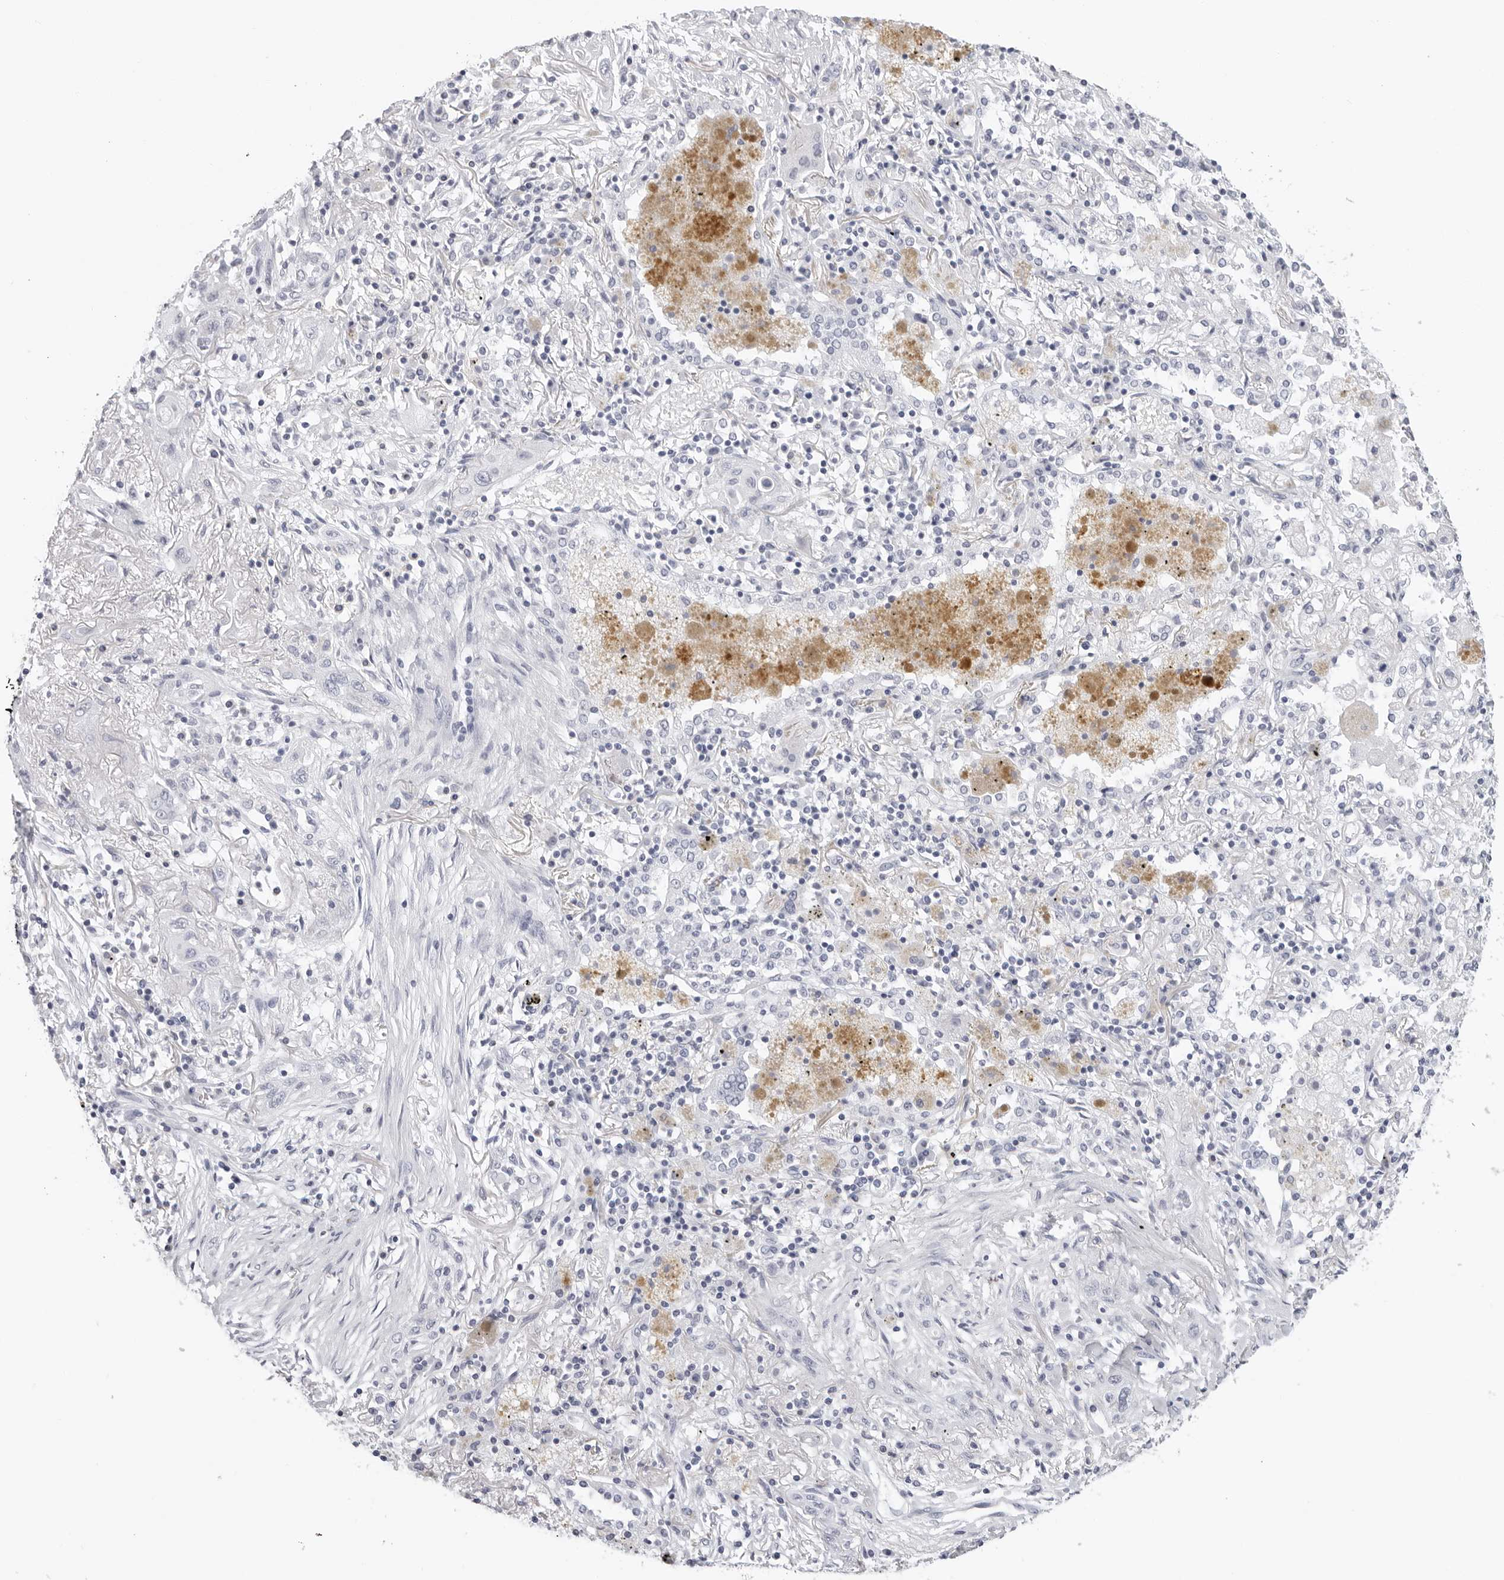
{"staining": {"intensity": "negative", "quantity": "none", "location": "none"}, "tissue": "lung cancer", "cell_type": "Tumor cells", "image_type": "cancer", "snomed": [{"axis": "morphology", "description": "Squamous cell carcinoma, NOS"}, {"axis": "topography", "description": "Lung"}], "caption": "A high-resolution image shows IHC staining of lung squamous cell carcinoma, which demonstrates no significant staining in tumor cells. Nuclei are stained in blue.", "gene": "AGMAT", "patient": {"sex": "female", "age": 47}}